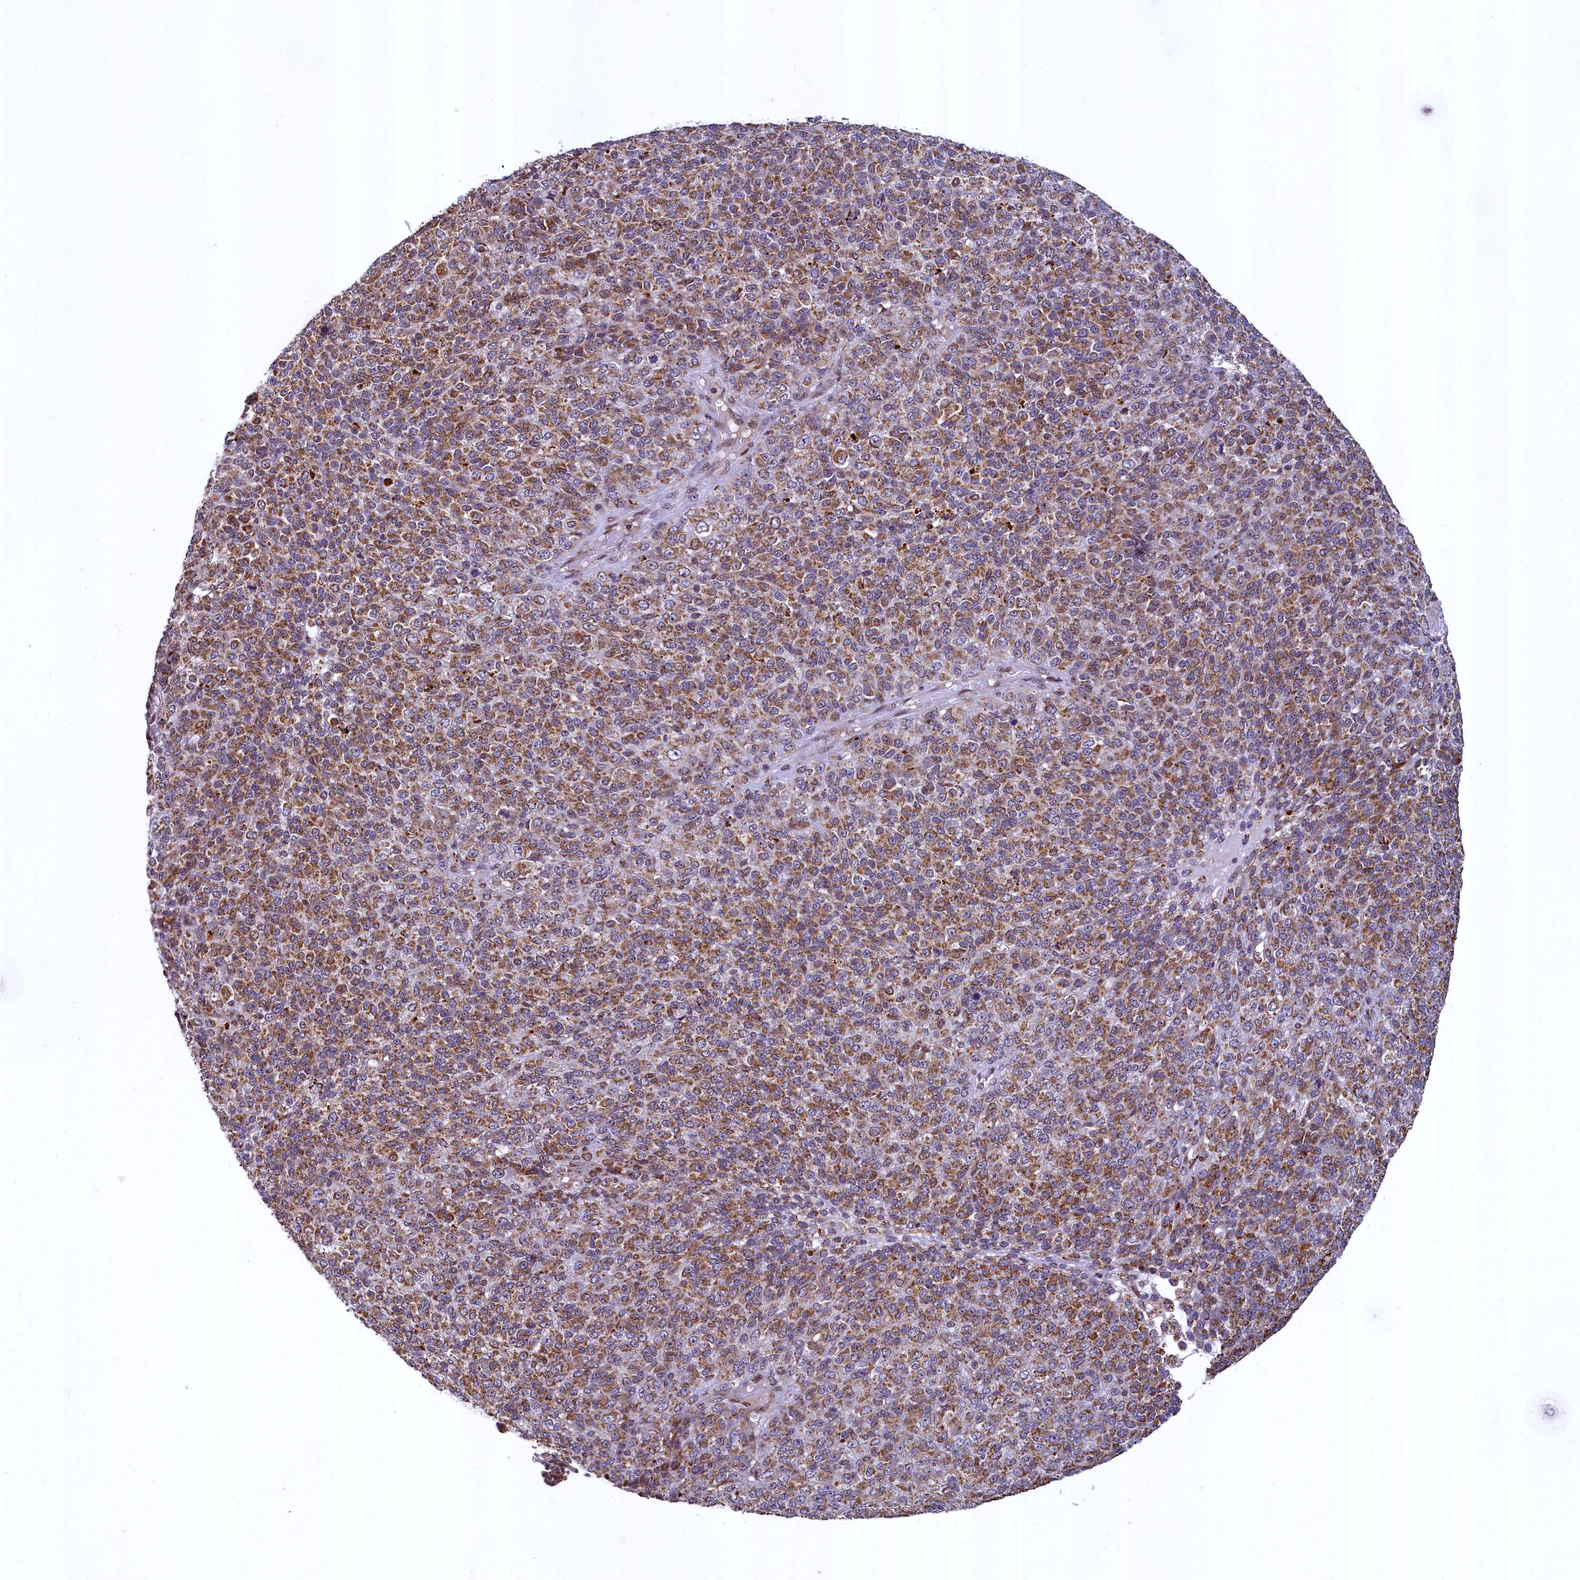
{"staining": {"intensity": "moderate", "quantity": ">75%", "location": "cytoplasmic/membranous,nuclear"}, "tissue": "melanoma", "cell_type": "Tumor cells", "image_type": "cancer", "snomed": [{"axis": "morphology", "description": "Malignant melanoma, Metastatic site"}, {"axis": "topography", "description": "Brain"}], "caption": "This is an image of immunohistochemistry staining of melanoma, which shows moderate positivity in the cytoplasmic/membranous and nuclear of tumor cells.", "gene": "ZNF577", "patient": {"sex": "female", "age": 56}}